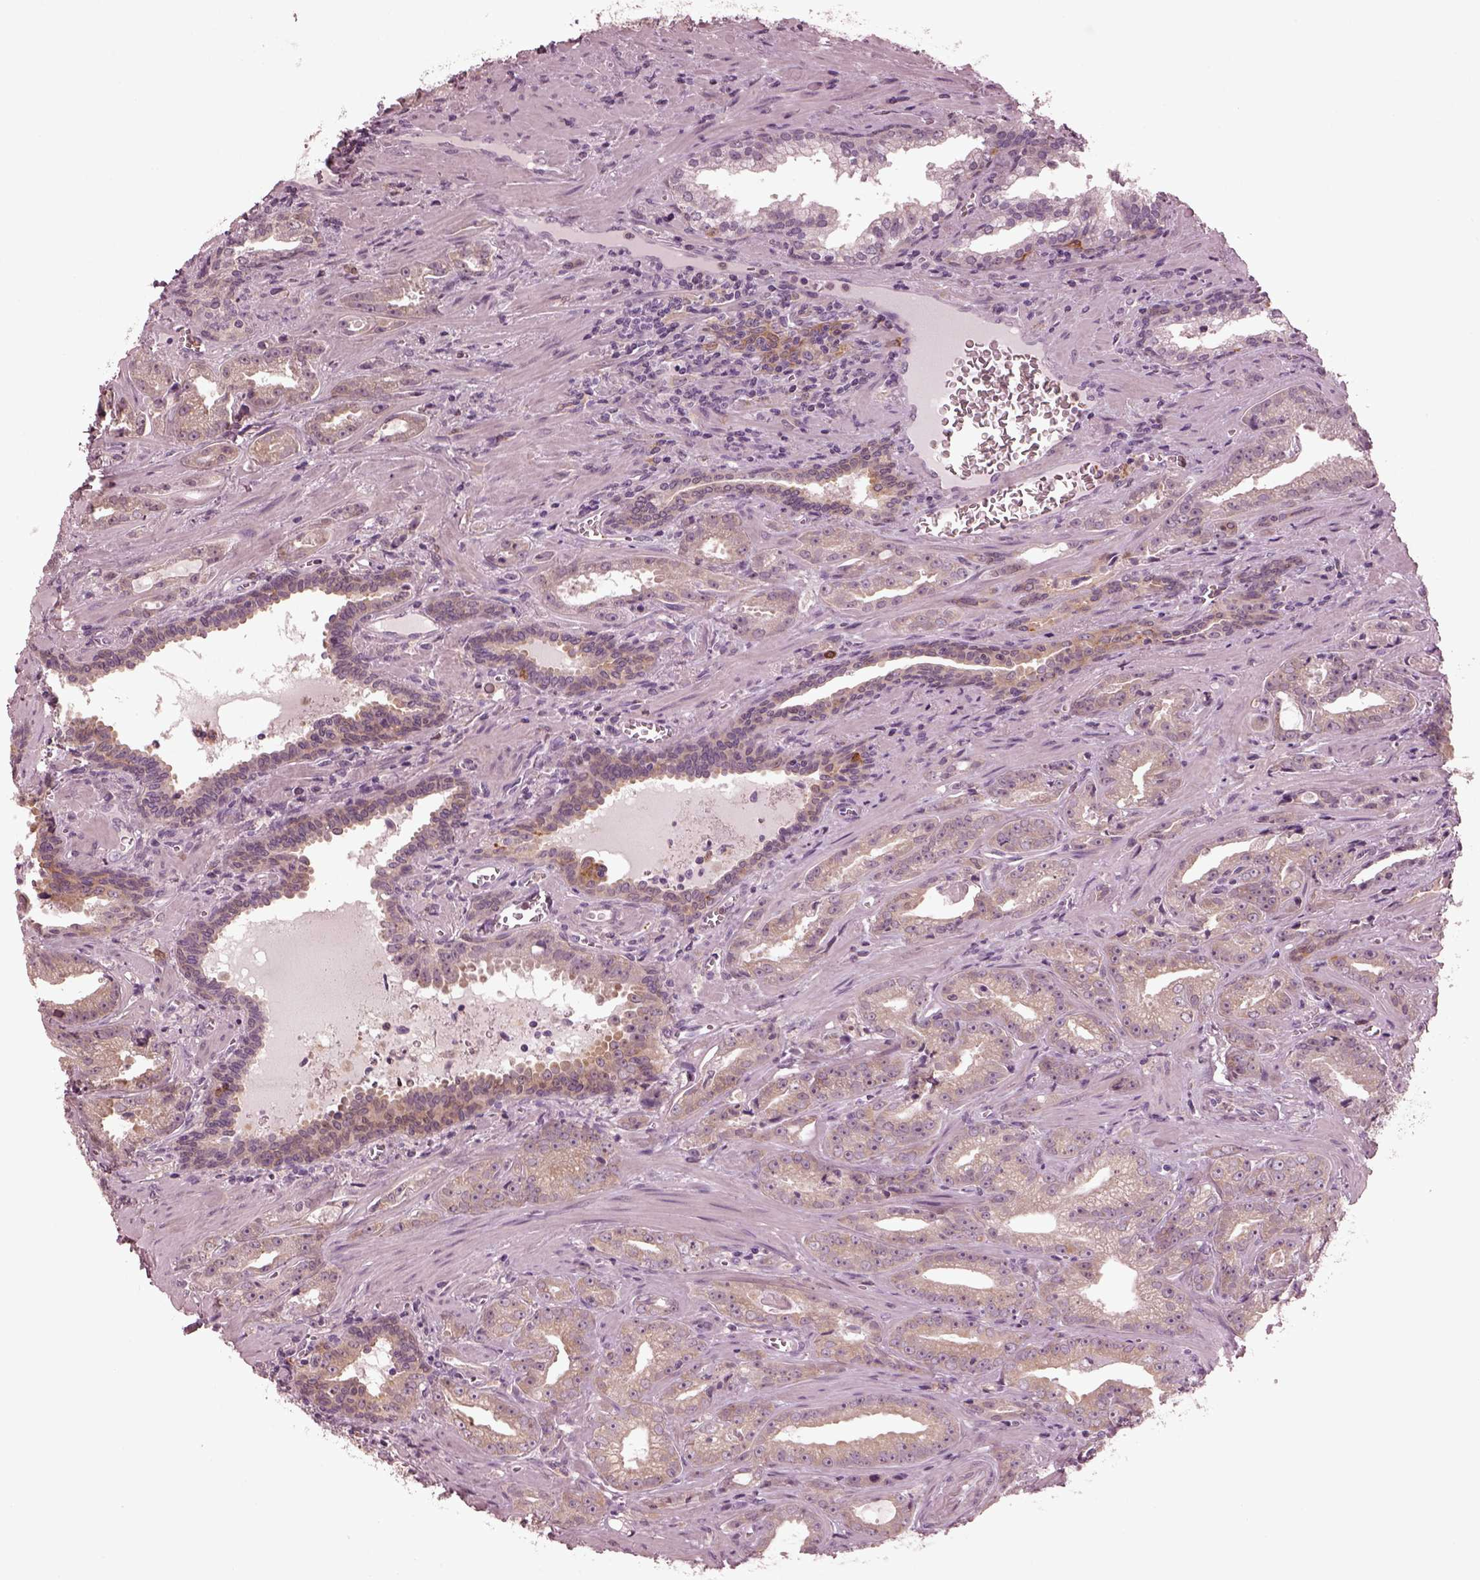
{"staining": {"intensity": "weak", "quantity": "25%-75%", "location": "cytoplasmic/membranous"}, "tissue": "prostate cancer", "cell_type": "Tumor cells", "image_type": "cancer", "snomed": [{"axis": "morphology", "description": "Adenocarcinoma, High grade"}, {"axis": "topography", "description": "Prostate"}], "caption": "DAB (3,3'-diaminobenzidine) immunohistochemical staining of adenocarcinoma (high-grade) (prostate) displays weak cytoplasmic/membranous protein staining in about 25%-75% of tumor cells.", "gene": "PSTPIP2", "patient": {"sex": "male", "age": 68}}